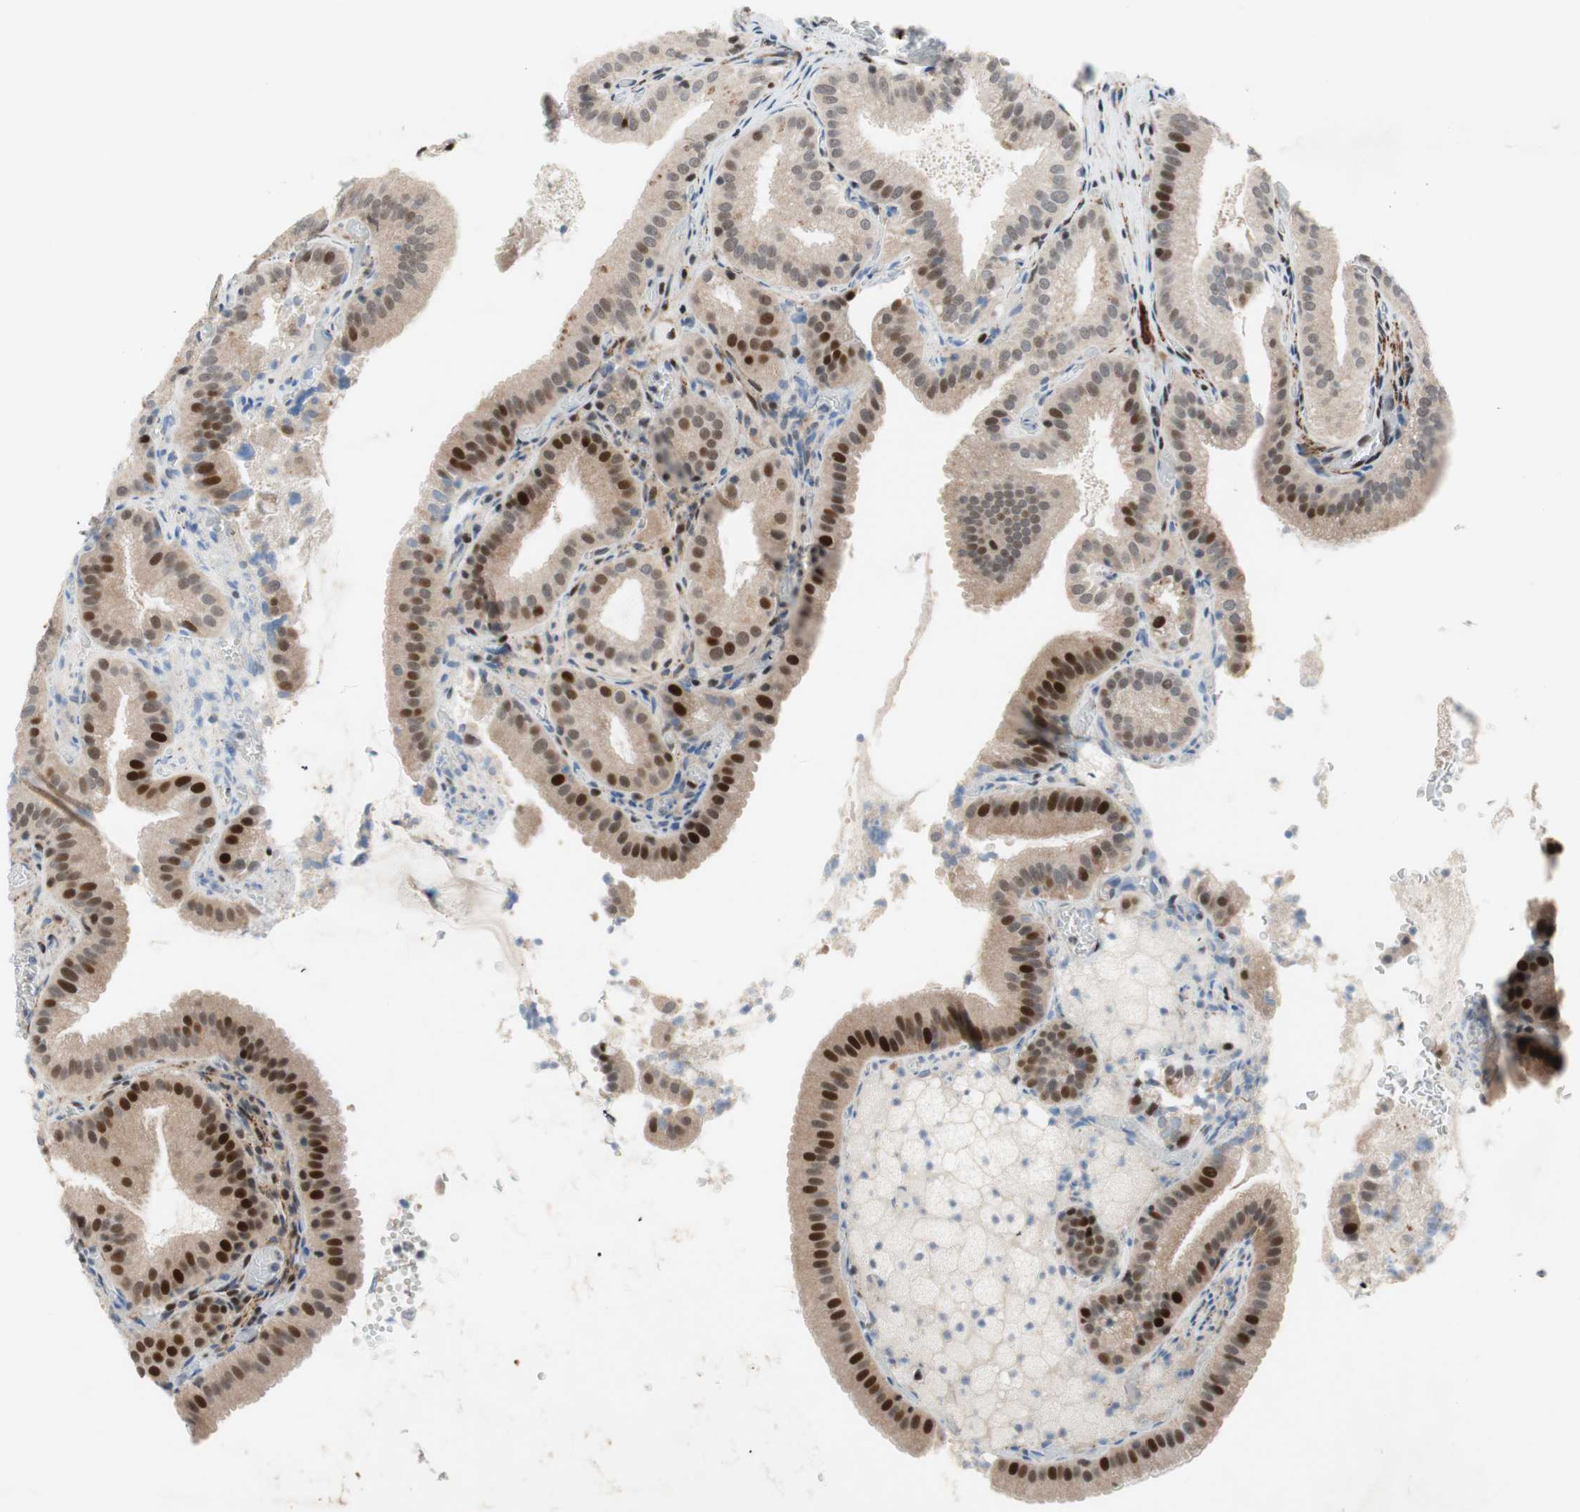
{"staining": {"intensity": "strong", "quantity": "25%-75%", "location": "nuclear"}, "tissue": "gallbladder", "cell_type": "Glandular cells", "image_type": "normal", "snomed": [{"axis": "morphology", "description": "Normal tissue, NOS"}, {"axis": "topography", "description": "Gallbladder"}], "caption": "Immunohistochemical staining of normal gallbladder shows 25%-75% levels of strong nuclear protein staining in about 25%-75% of glandular cells. The protein is stained brown, and the nuclei are stained in blue (DAB IHC with brightfield microscopy, high magnification).", "gene": "FBXO44", "patient": {"sex": "male", "age": 54}}